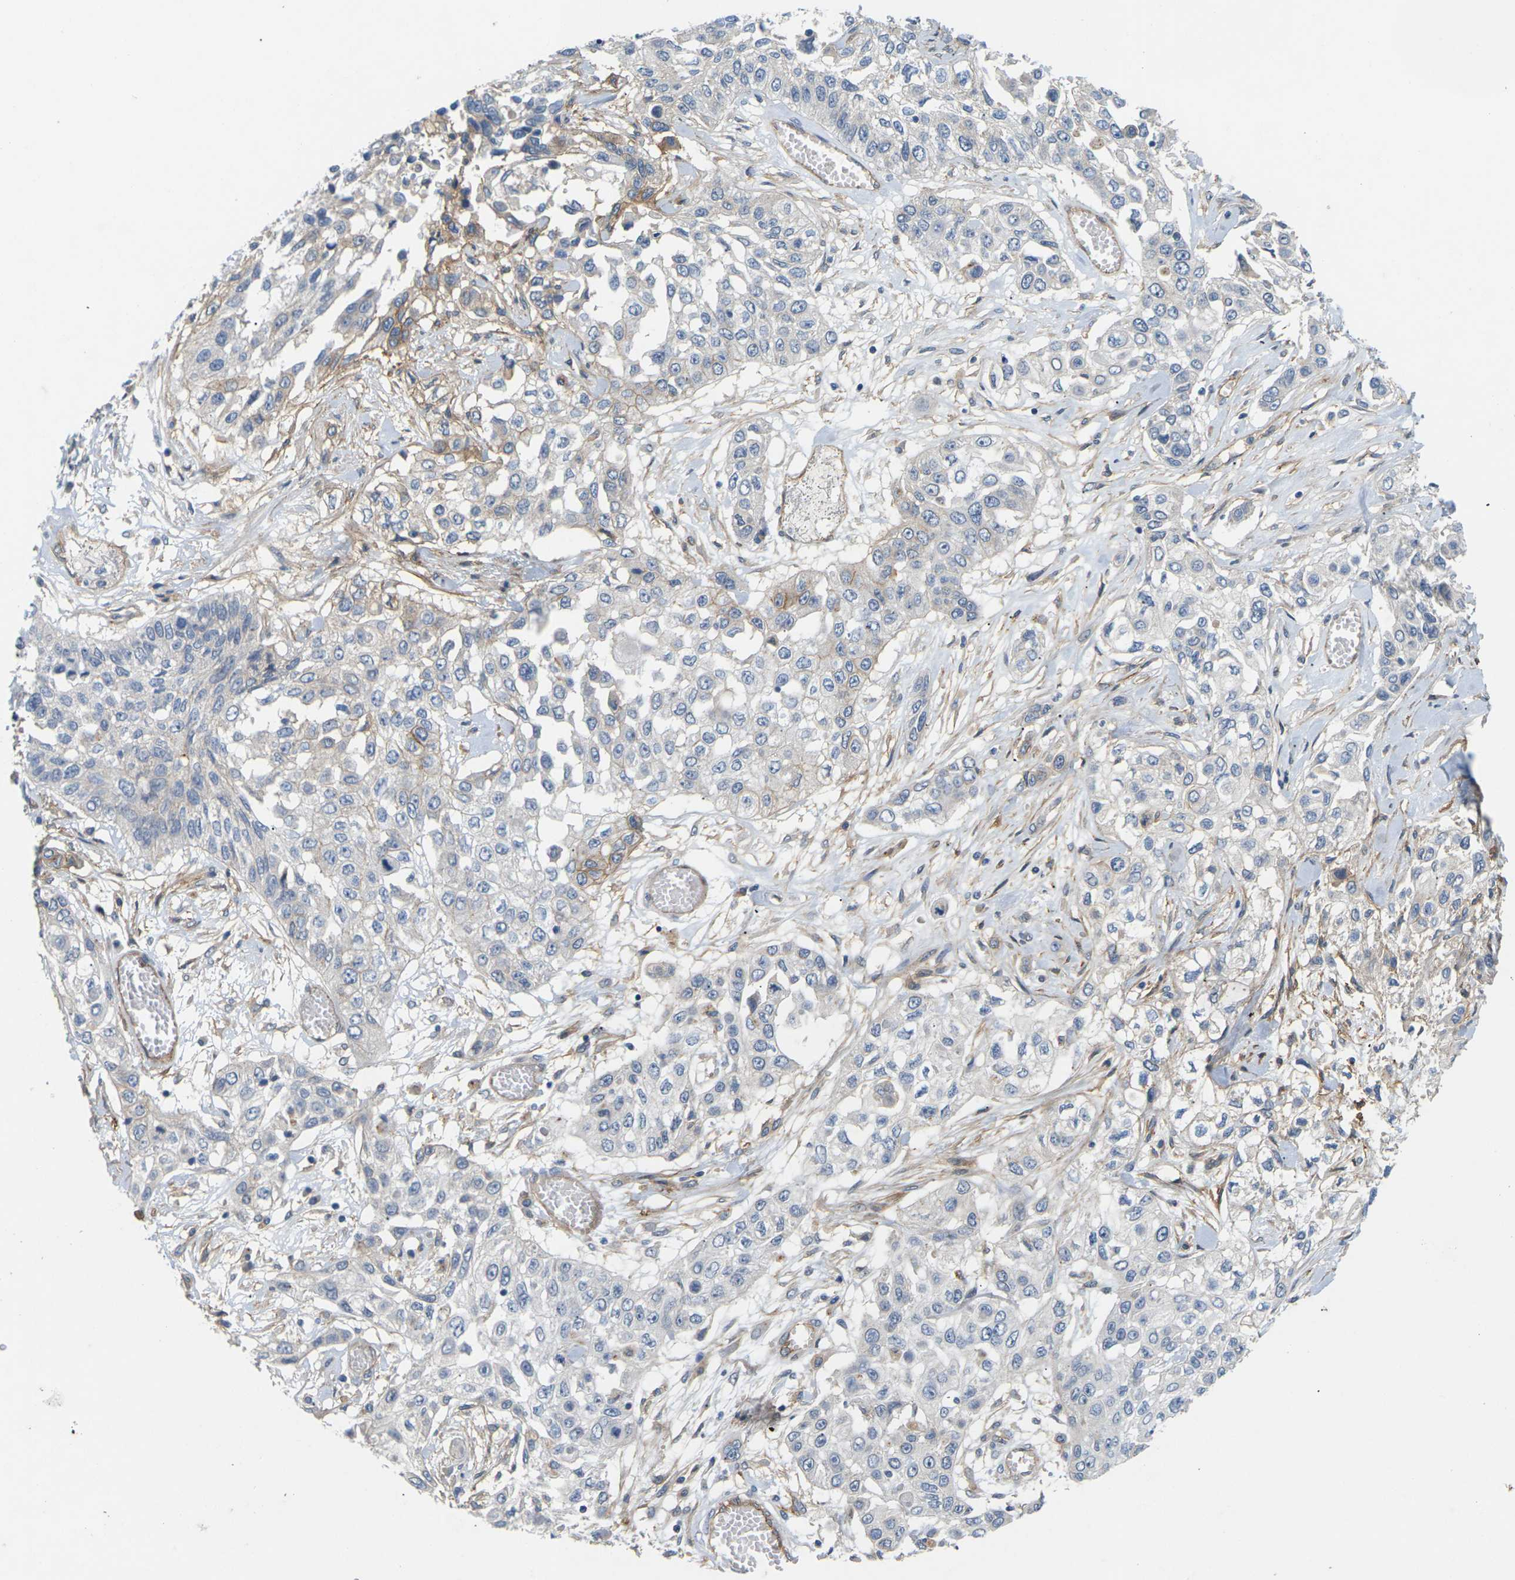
{"staining": {"intensity": "negative", "quantity": "none", "location": "none"}, "tissue": "lung cancer", "cell_type": "Tumor cells", "image_type": "cancer", "snomed": [{"axis": "morphology", "description": "Squamous cell carcinoma, NOS"}, {"axis": "topography", "description": "Lung"}], "caption": "DAB (3,3'-diaminobenzidine) immunohistochemical staining of squamous cell carcinoma (lung) demonstrates no significant staining in tumor cells.", "gene": "ITGA5", "patient": {"sex": "male", "age": 71}}